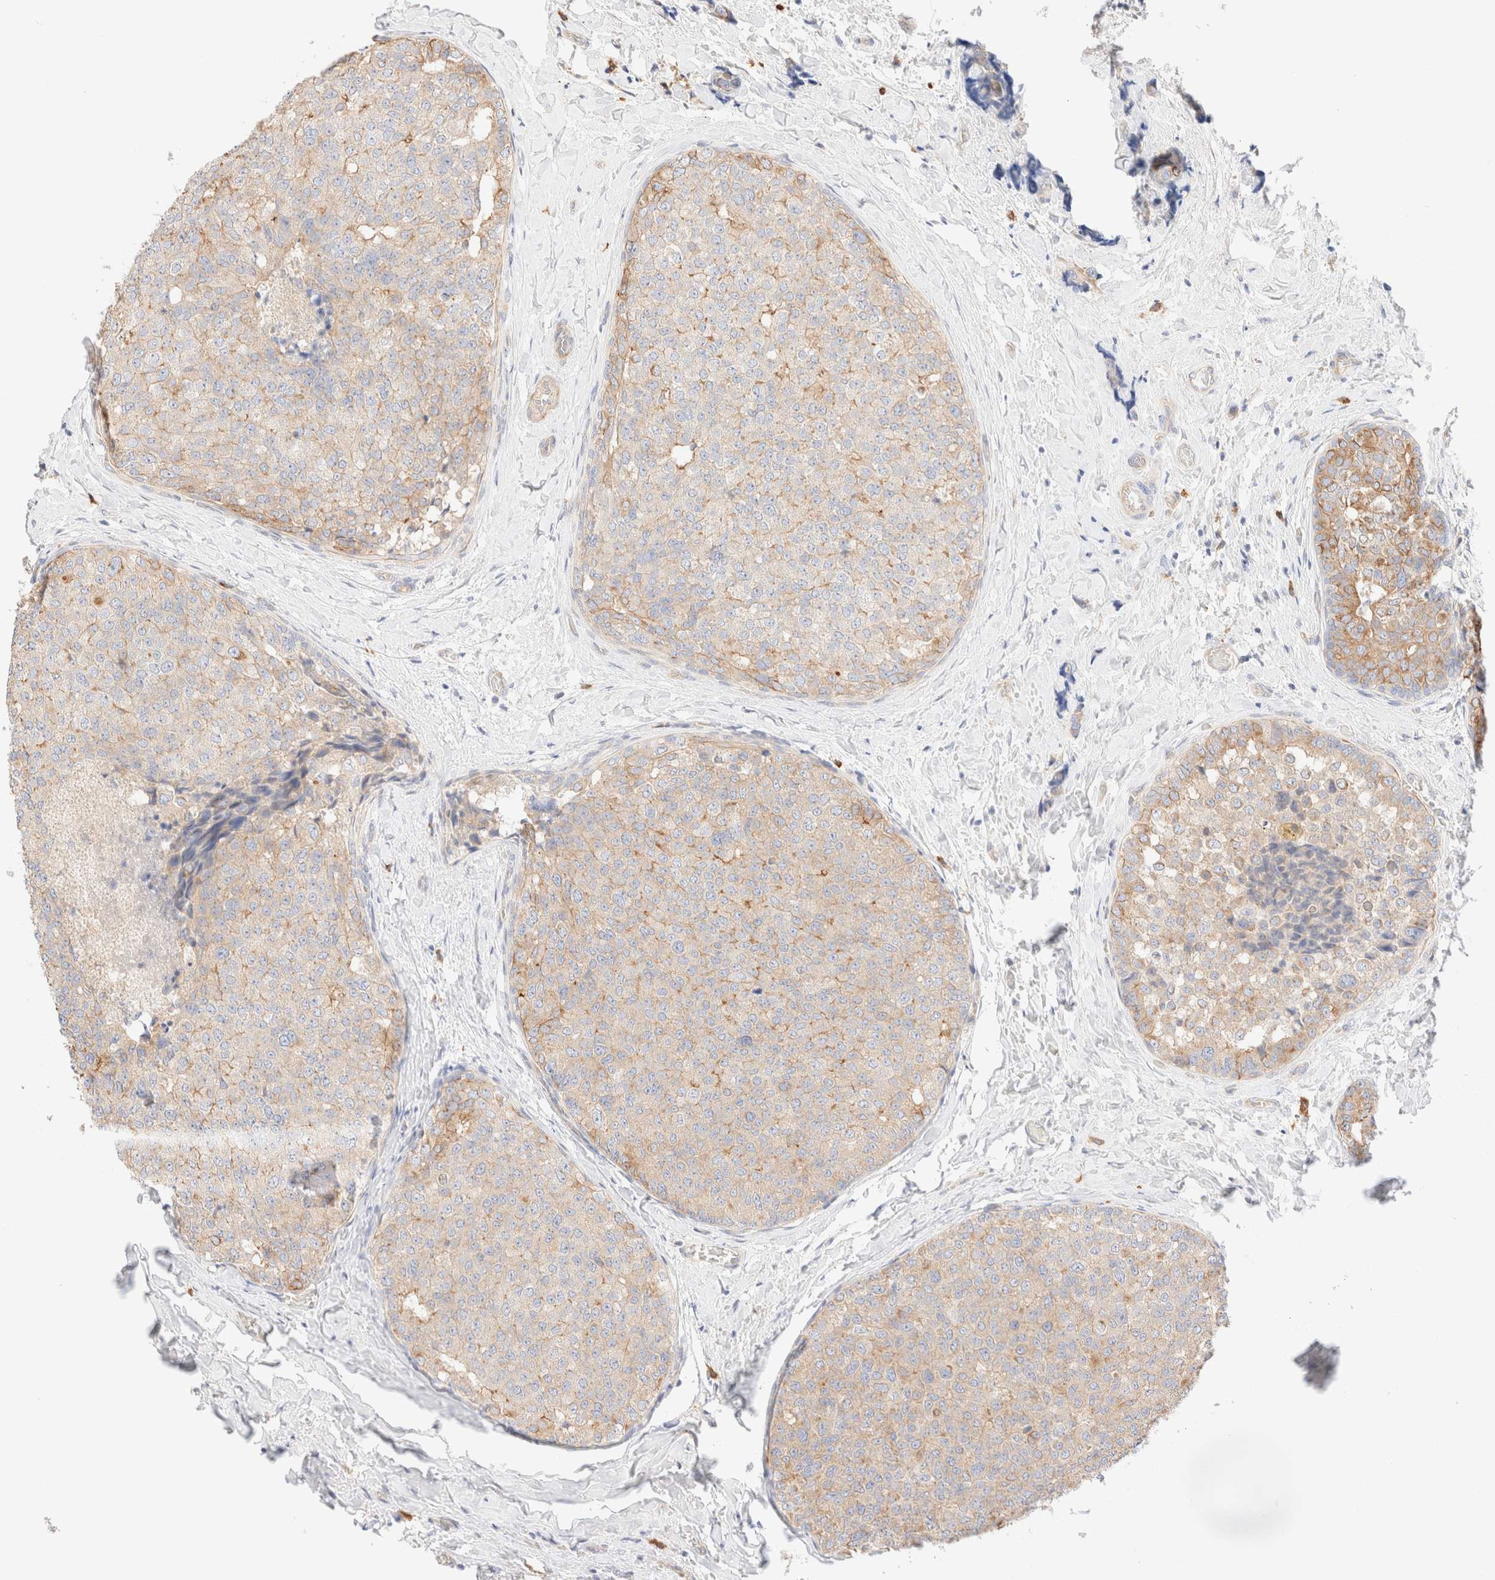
{"staining": {"intensity": "moderate", "quantity": "<25%", "location": "cytoplasmic/membranous"}, "tissue": "breast cancer", "cell_type": "Tumor cells", "image_type": "cancer", "snomed": [{"axis": "morphology", "description": "Normal tissue, NOS"}, {"axis": "morphology", "description": "Duct carcinoma"}, {"axis": "topography", "description": "Breast"}], "caption": "High-power microscopy captured an immunohistochemistry micrograph of breast cancer (invasive ductal carcinoma), revealing moderate cytoplasmic/membranous expression in approximately <25% of tumor cells.", "gene": "NIBAN2", "patient": {"sex": "female", "age": 43}}